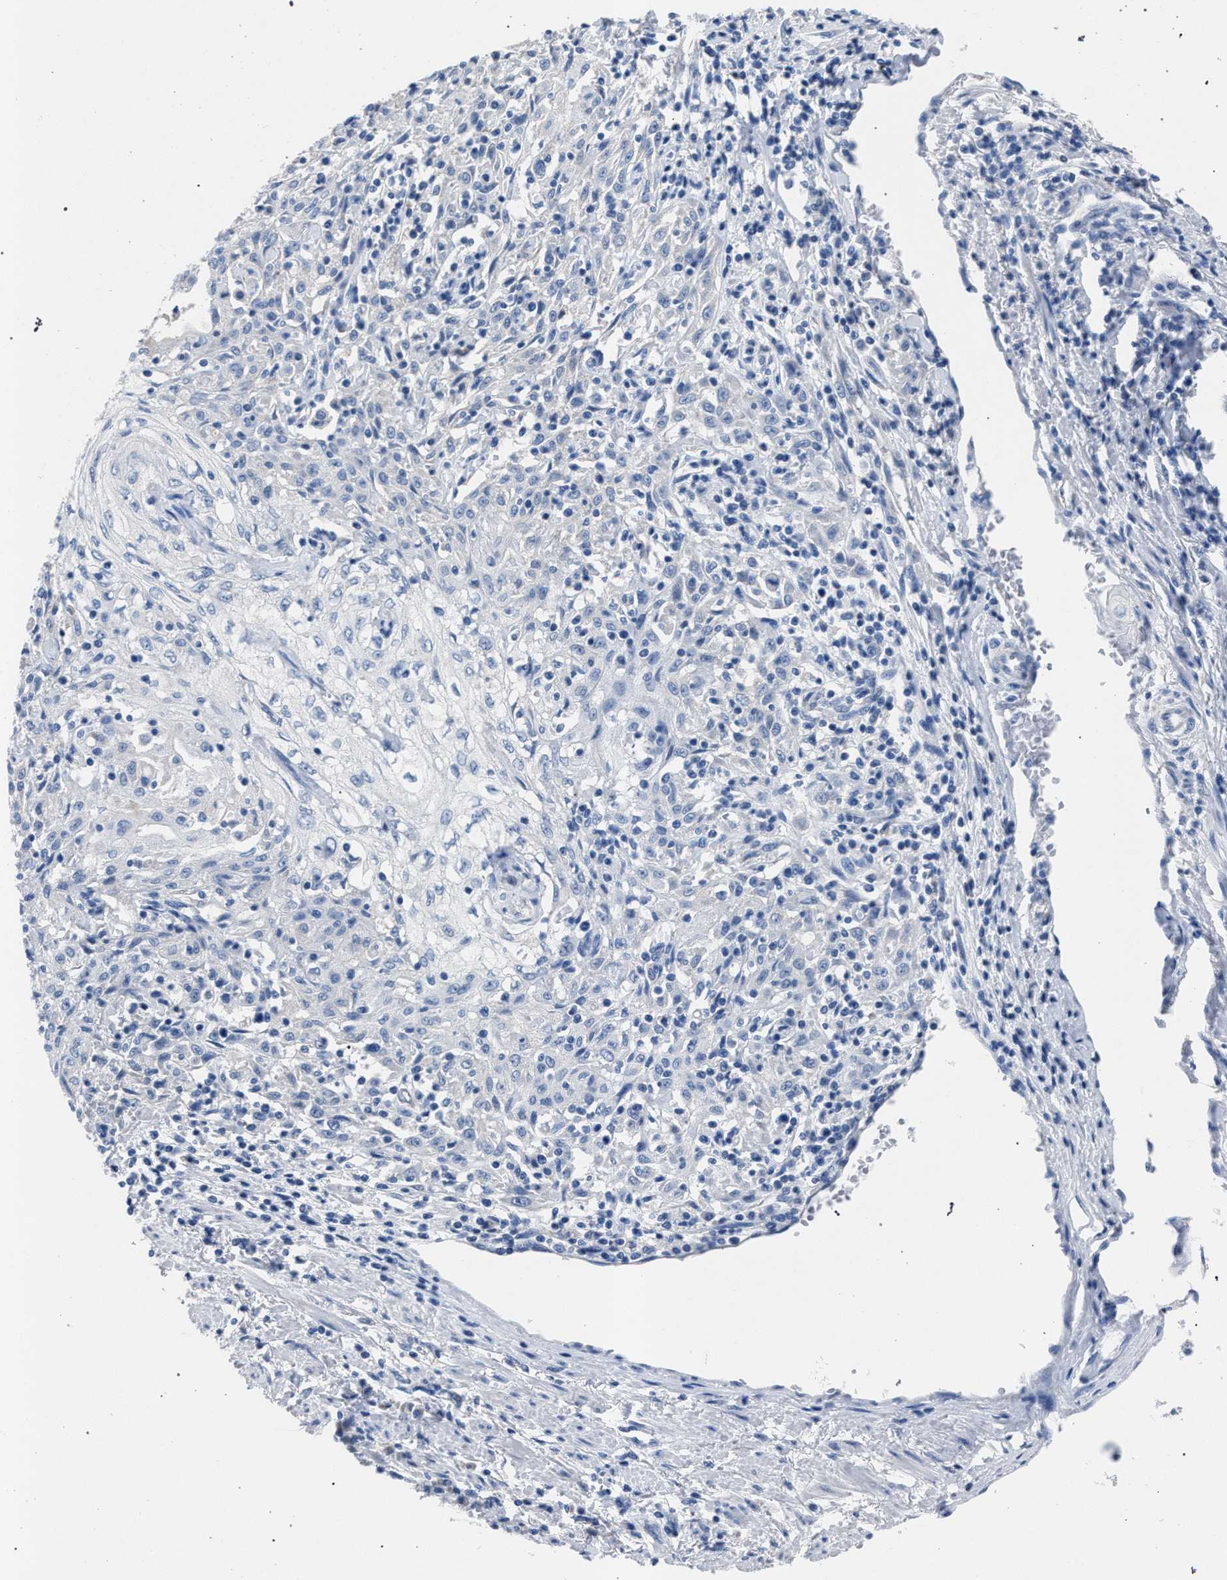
{"staining": {"intensity": "negative", "quantity": "none", "location": "none"}, "tissue": "skin cancer", "cell_type": "Tumor cells", "image_type": "cancer", "snomed": [{"axis": "morphology", "description": "Squamous cell carcinoma, NOS"}, {"axis": "morphology", "description": "Squamous cell carcinoma, metastatic, NOS"}, {"axis": "topography", "description": "Skin"}, {"axis": "topography", "description": "Lymph node"}], "caption": "Human metastatic squamous cell carcinoma (skin) stained for a protein using immunohistochemistry shows no expression in tumor cells.", "gene": "CRYZ", "patient": {"sex": "male", "age": 75}}